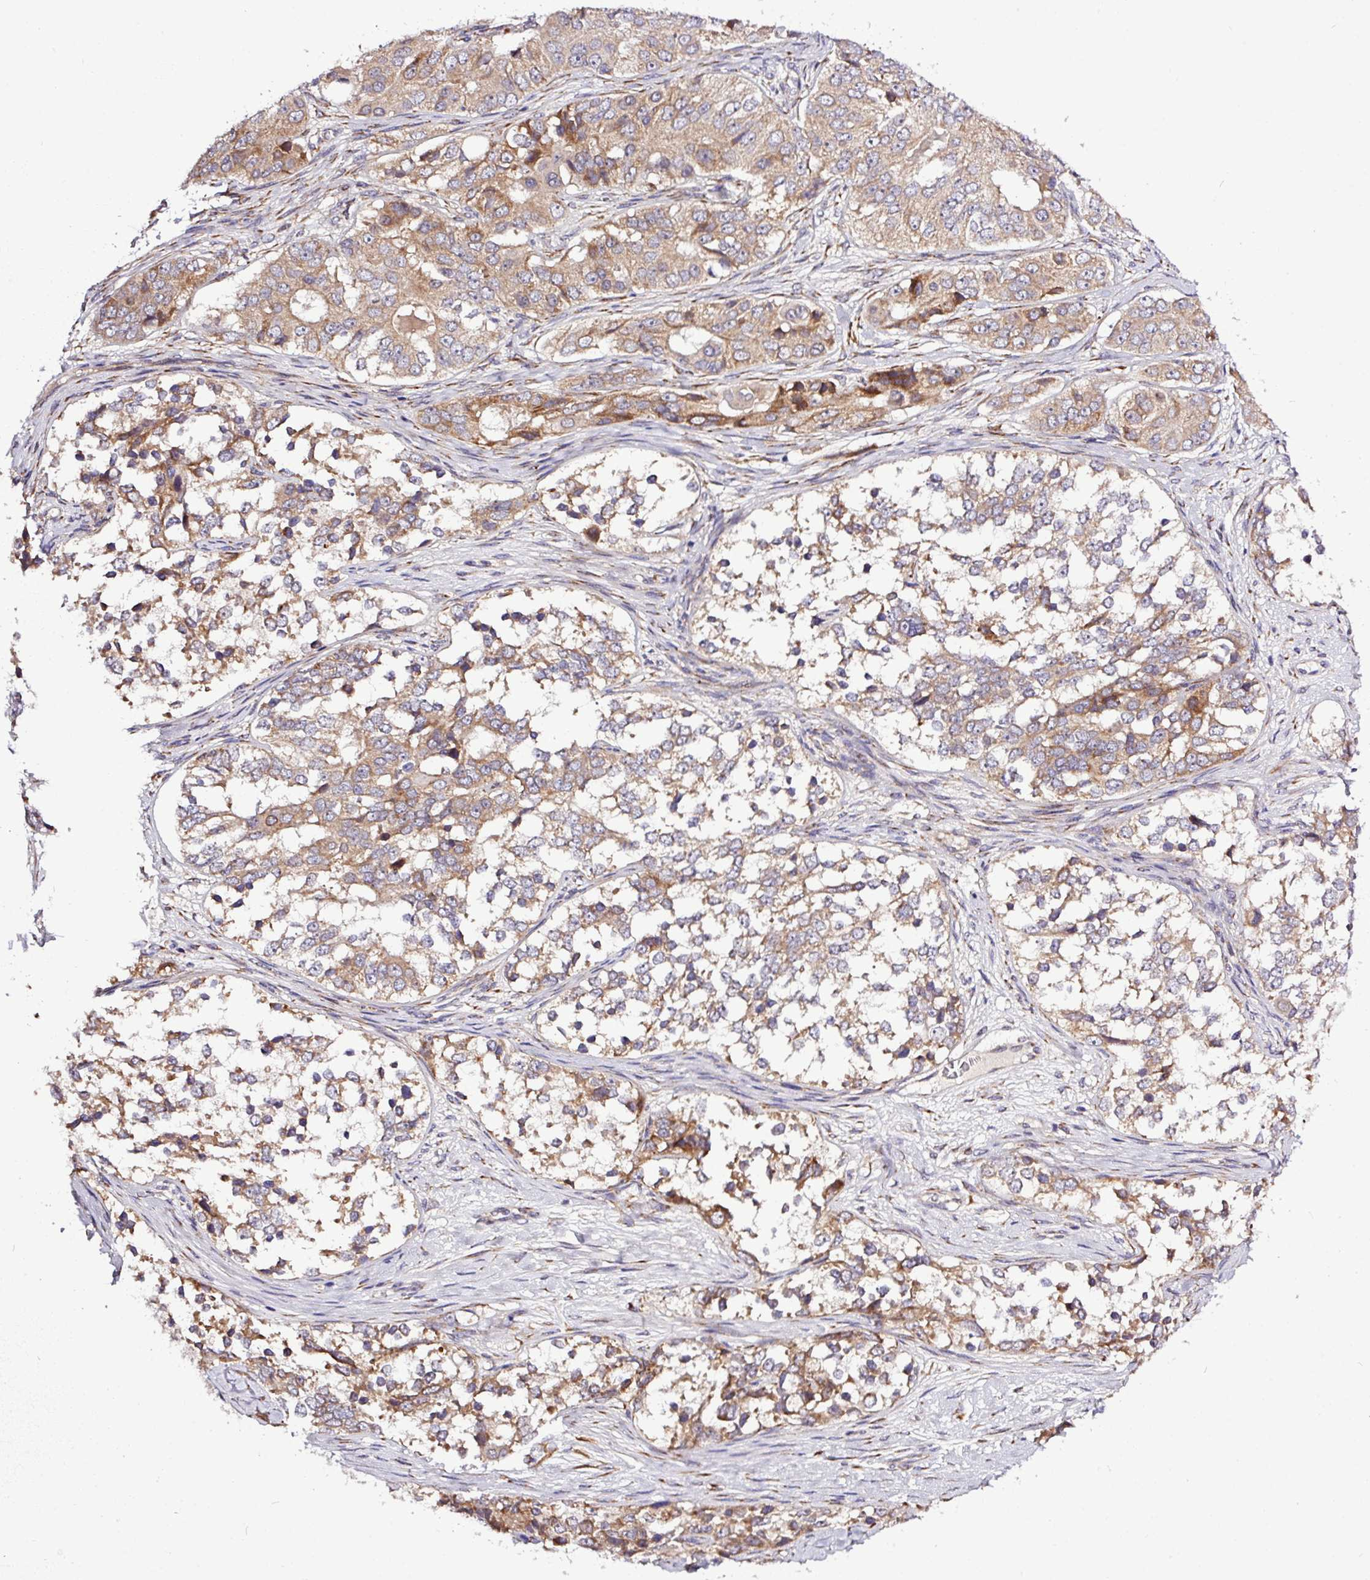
{"staining": {"intensity": "moderate", "quantity": ">75%", "location": "cytoplasmic/membranous"}, "tissue": "ovarian cancer", "cell_type": "Tumor cells", "image_type": "cancer", "snomed": [{"axis": "morphology", "description": "Carcinoma, endometroid"}, {"axis": "topography", "description": "Ovary"}], "caption": "This image demonstrates ovarian cancer stained with immunohistochemistry to label a protein in brown. The cytoplasmic/membranous of tumor cells show moderate positivity for the protein. Nuclei are counter-stained blue.", "gene": "TM2D2", "patient": {"sex": "female", "age": 51}}